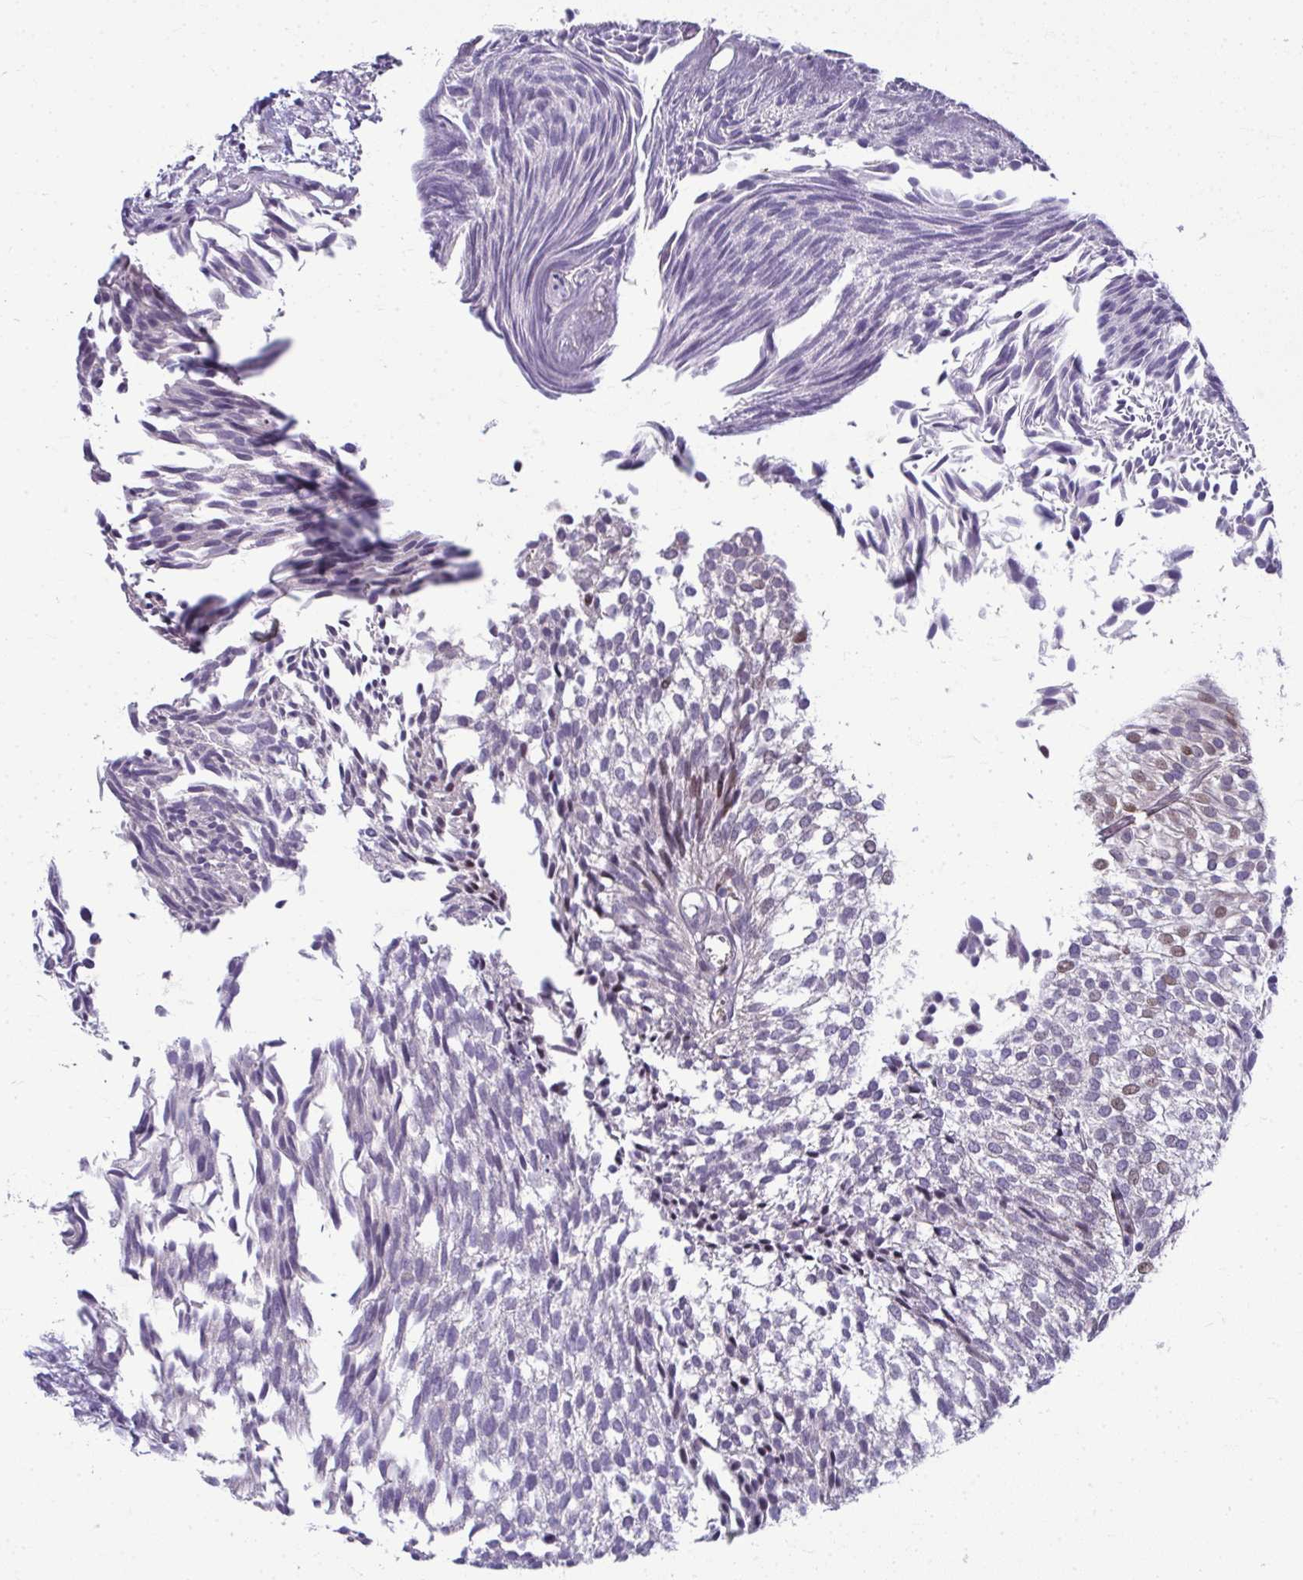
{"staining": {"intensity": "negative", "quantity": "none", "location": "none"}, "tissue": "urothelial cancer", "cell_type": "Tumor cells", "image_type": "cancer", "snomed": [{"axis": "morphology", "description": "Urothelial carcinoma, Low grade"}, {"axis": "topography", "description": "Urinary bladder"}], "caption": "DAB immunohistochemical staining of human urothelial cancer shows no significant expression in tumor cells.", "gene": "ODF1", "patient": {"sex": "male", "age": 91}}